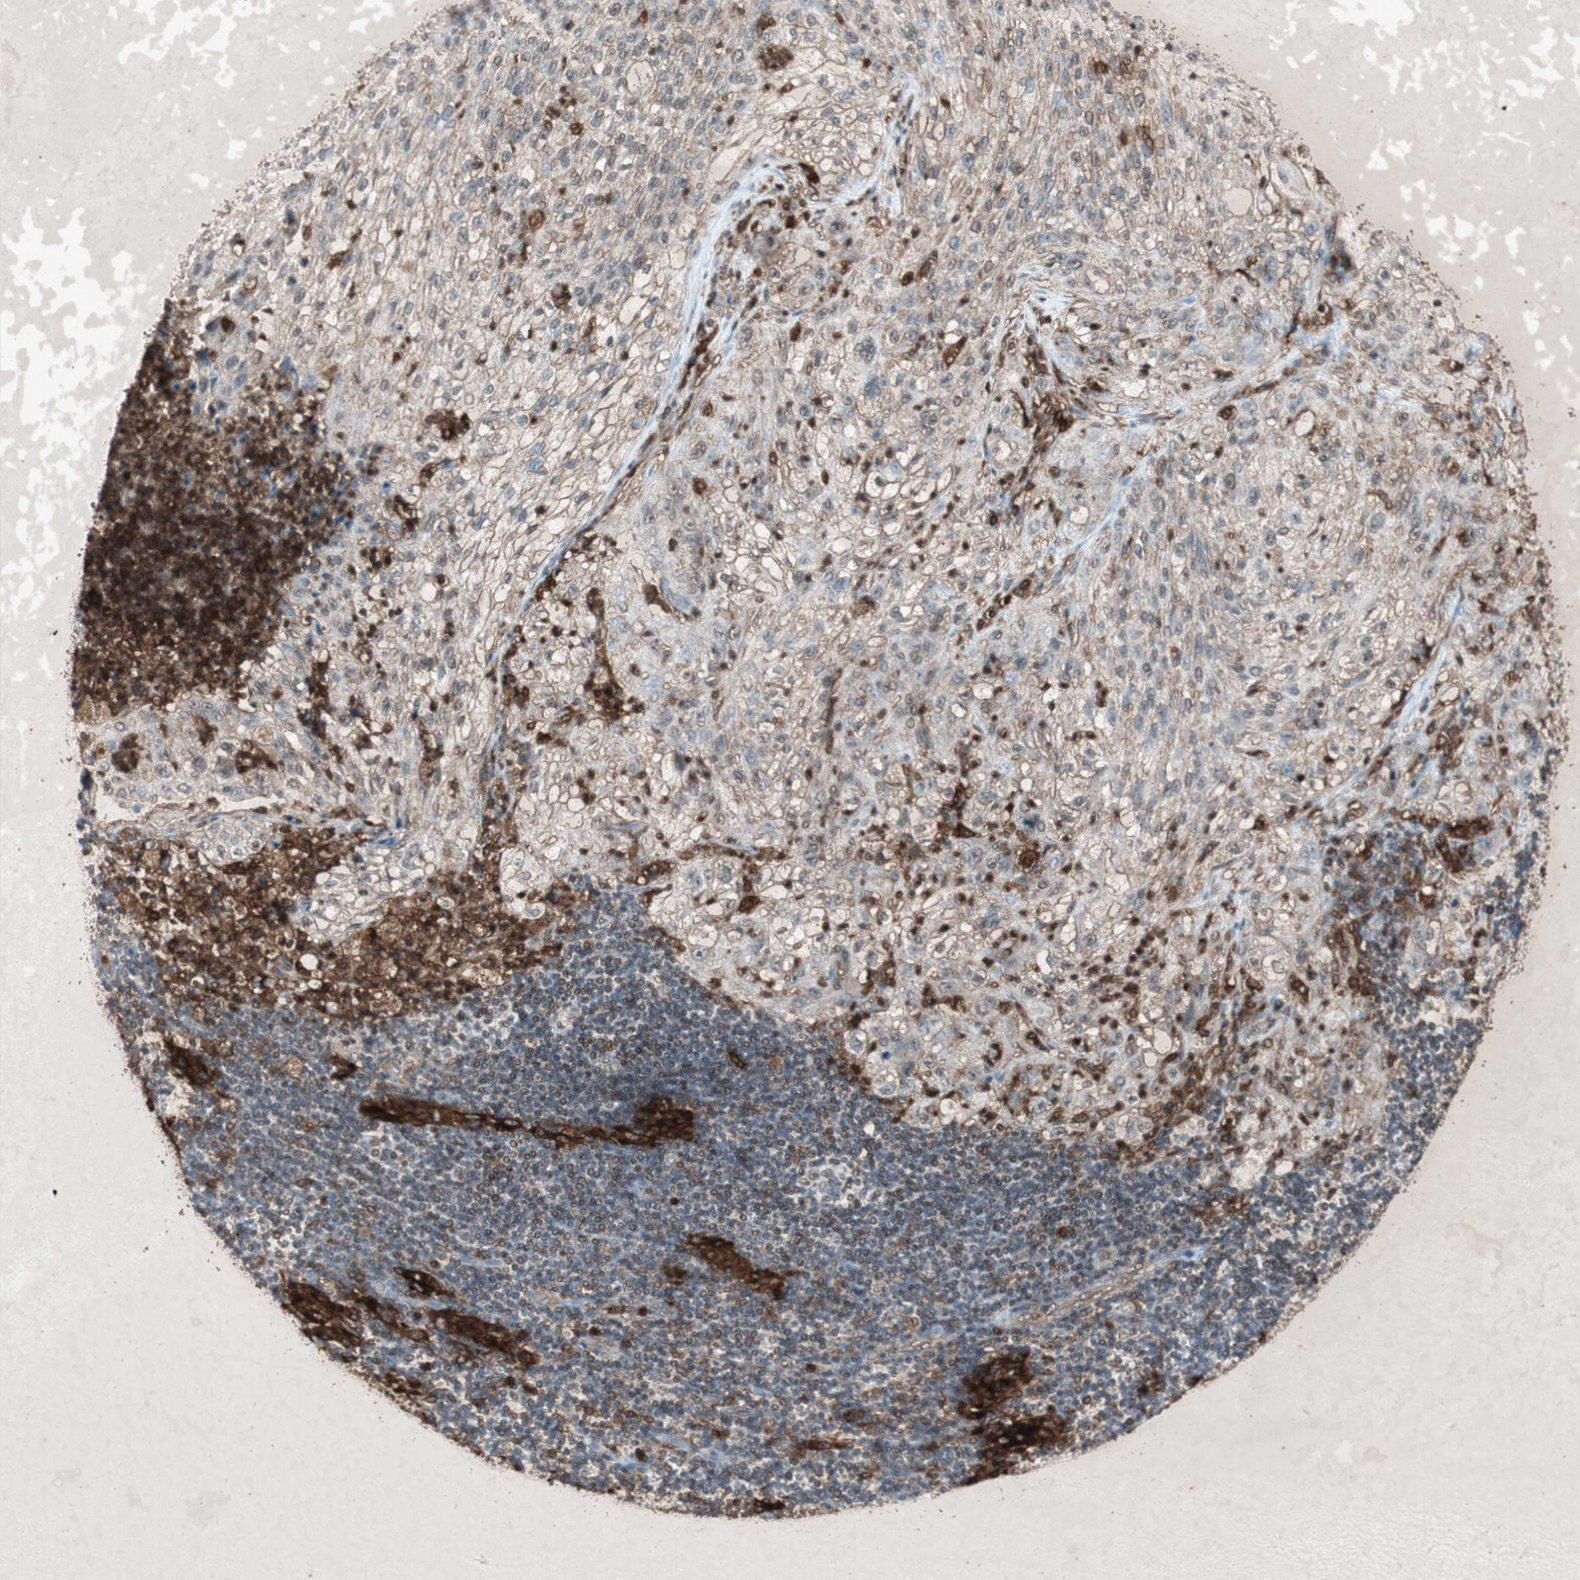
{"staining": {"intensity": "weak", "quantity": "25%-75%", "location": "cytoplasmic/membranous"}, "tissue": "lung cancer", "cell_type": "Tumor cells", "image_type": "cancer", "snomed": [{"axis": "morphology", "description": "Inflammation, NOS"}, {"axis": "morphology", "description": "Squamous cell carcinoma, NOS"}, {"axis": "topography", "description": "Lymph node"}, {"axis": "topography", "description": "Soft tissue"}, {"axis": "topography", "description": "Lung"}], "caption": "An immunohistochemistry (IHC) photomicrograph of neoplastic tissue is shown. Protein staining in brown highlights weak cytoplasmic/membranous positivity in lung cancer (squamous cell carcinoma) within tumor cells. Ihc stains the protein in brown and the nuclei are stained blue.", "gene": "TYROBP", "patient": {"sex": "male", "age": 66}}